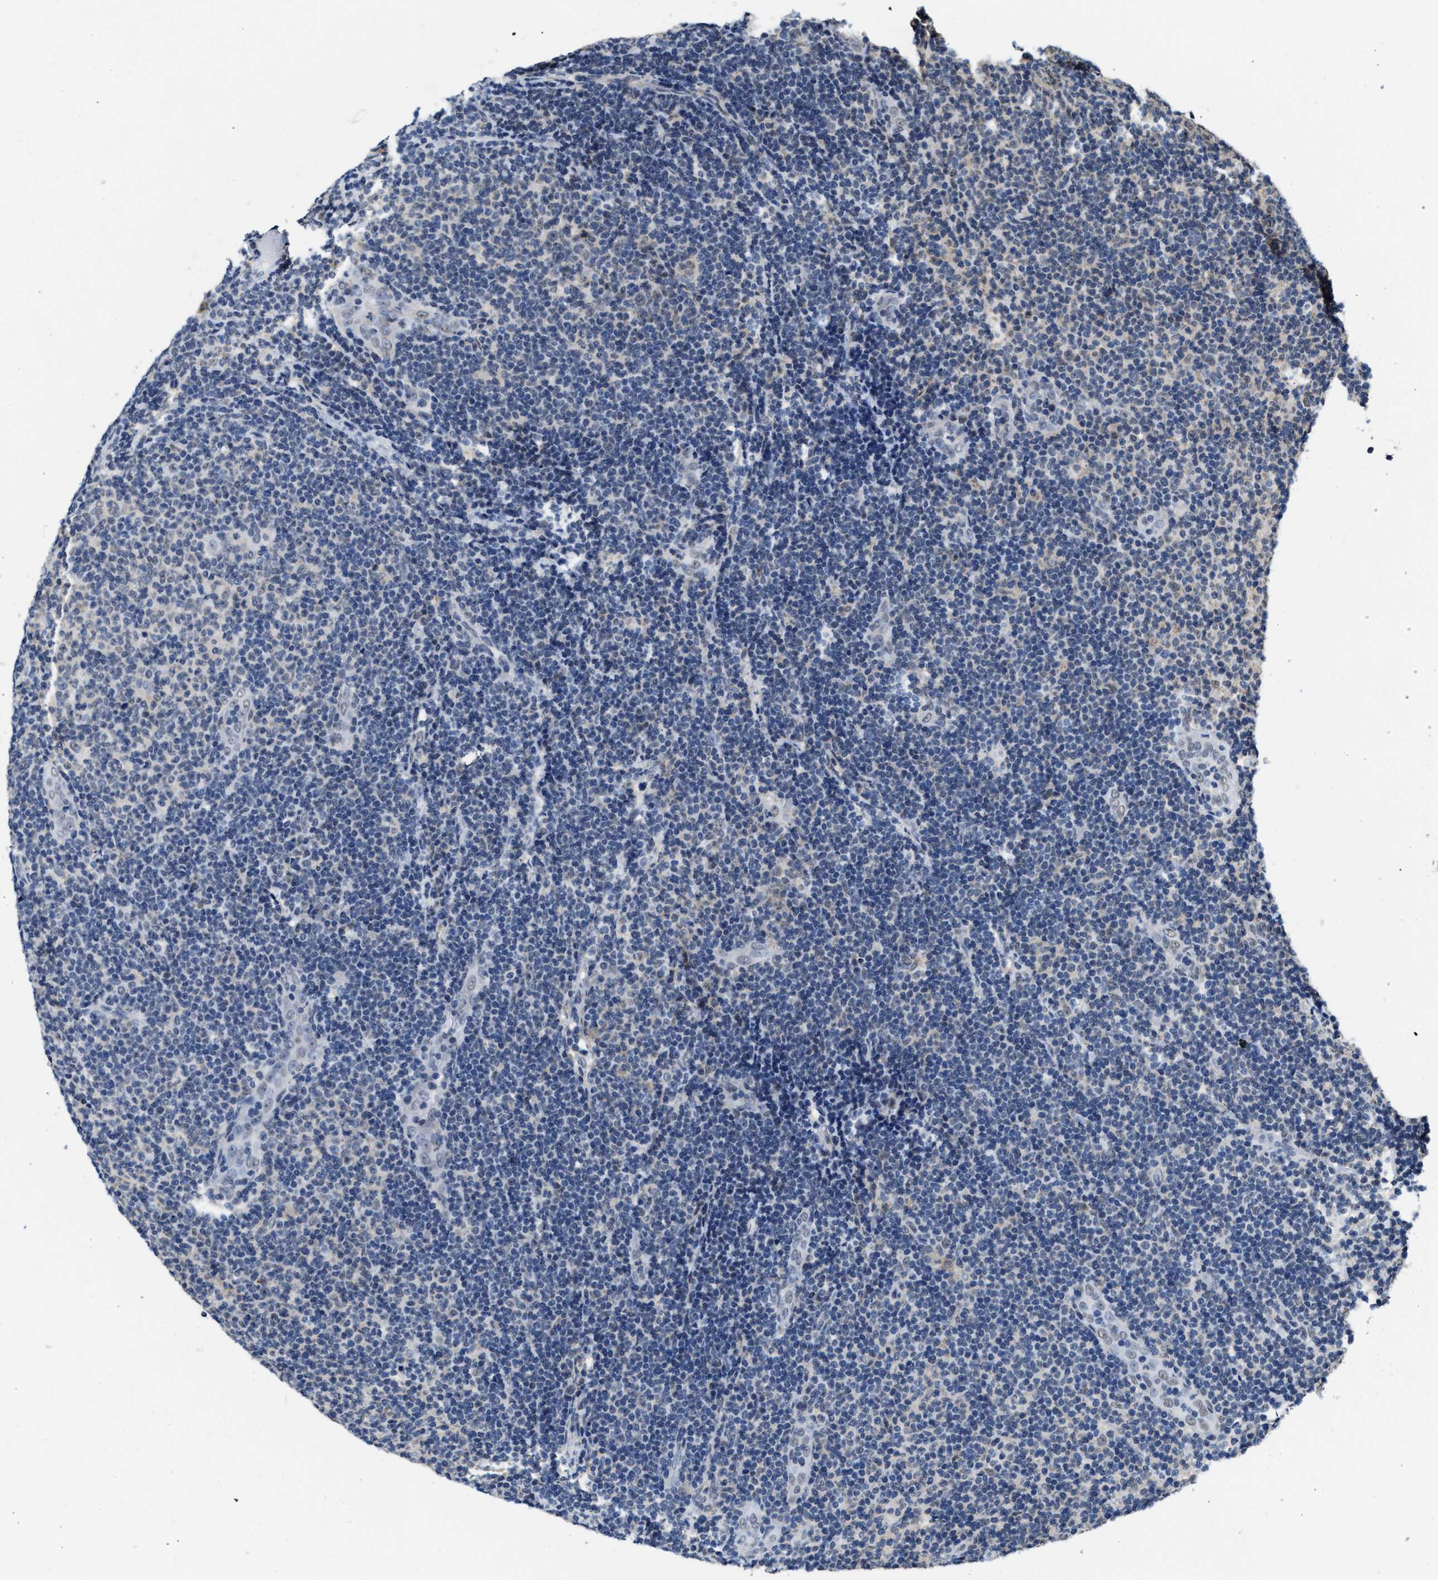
{"staining": {"intensity": "negative", "quantity": "none", "location": "none"}, "tissue": "lymphoma", "cell_type": "Tumor cells", "image_type": "cancer", "snomed": [{"axis": "morphology", "description": "Malignant lymphoma, non-Hodgkin's type, Low grade"}, {"axis": "topography", "description": "Lymph node"}], "caption": "Tumor cells are negative for brown protein staining in low-grade malignant lymphoma, non-Hodgkin's type.", "gene": "SUPT16H", "patient": {"sex": "male", "age": 83}}